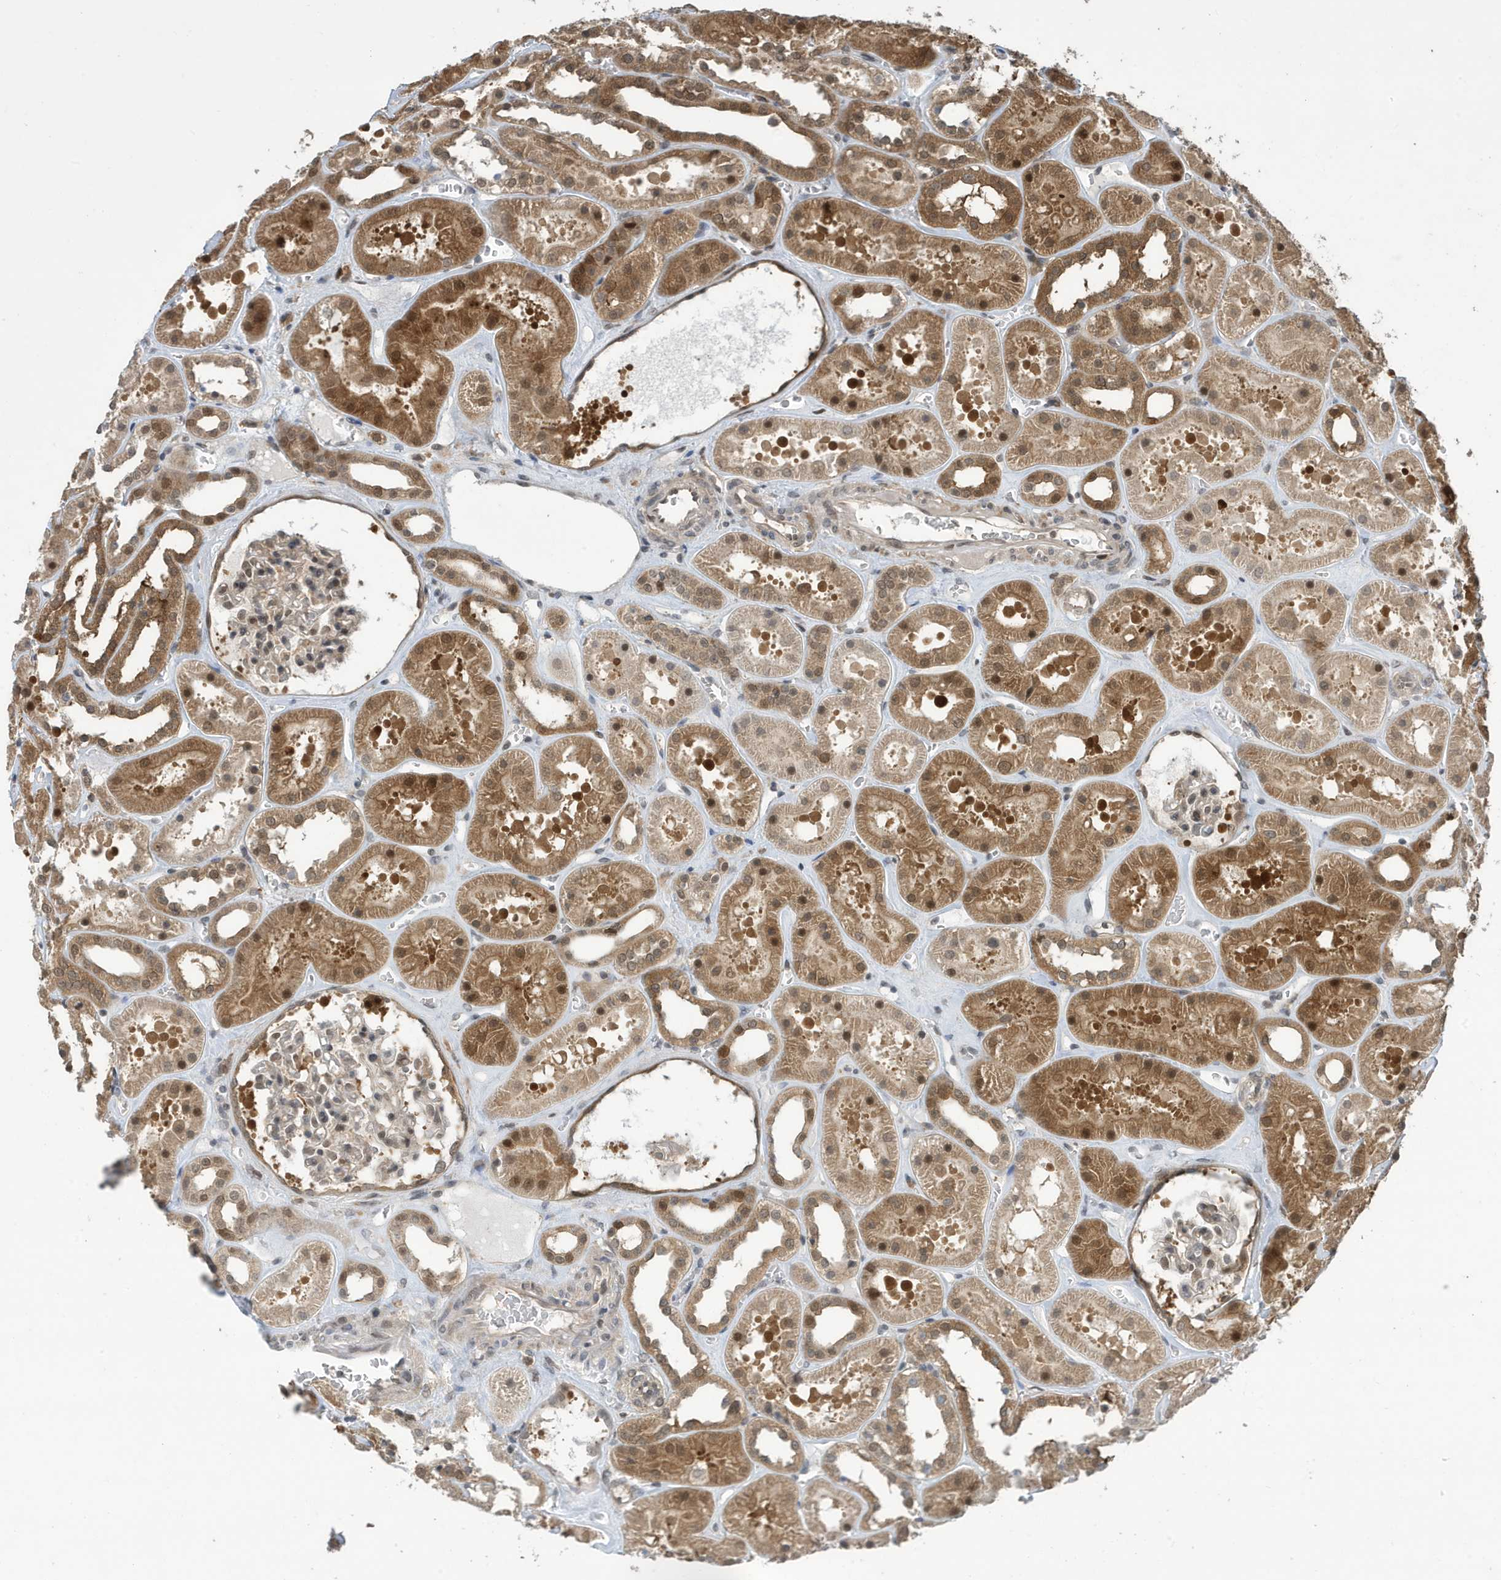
{"staining": {"intensity": "moderate", "quantity": "<25%", "location": "cytoplasmic/membranous,nuclear"}, "tissue": "kidney", "cell_type": "Cells in glomeruli", "image_type": "normal", "snomed": [{"axis": "morphology", "description": "Normal tissue, NOS"}, {"axis": "topography", "description": "Kidney"}], "caption": "Human kidney stained for a protein (brown) reveals moderate cytoplasmic/membranous,nuclear positive positivity in approximately <25% of cells in glomeruli.", "gene": "UBQLN1", "patient": {"sex": "female", "age": 41}}